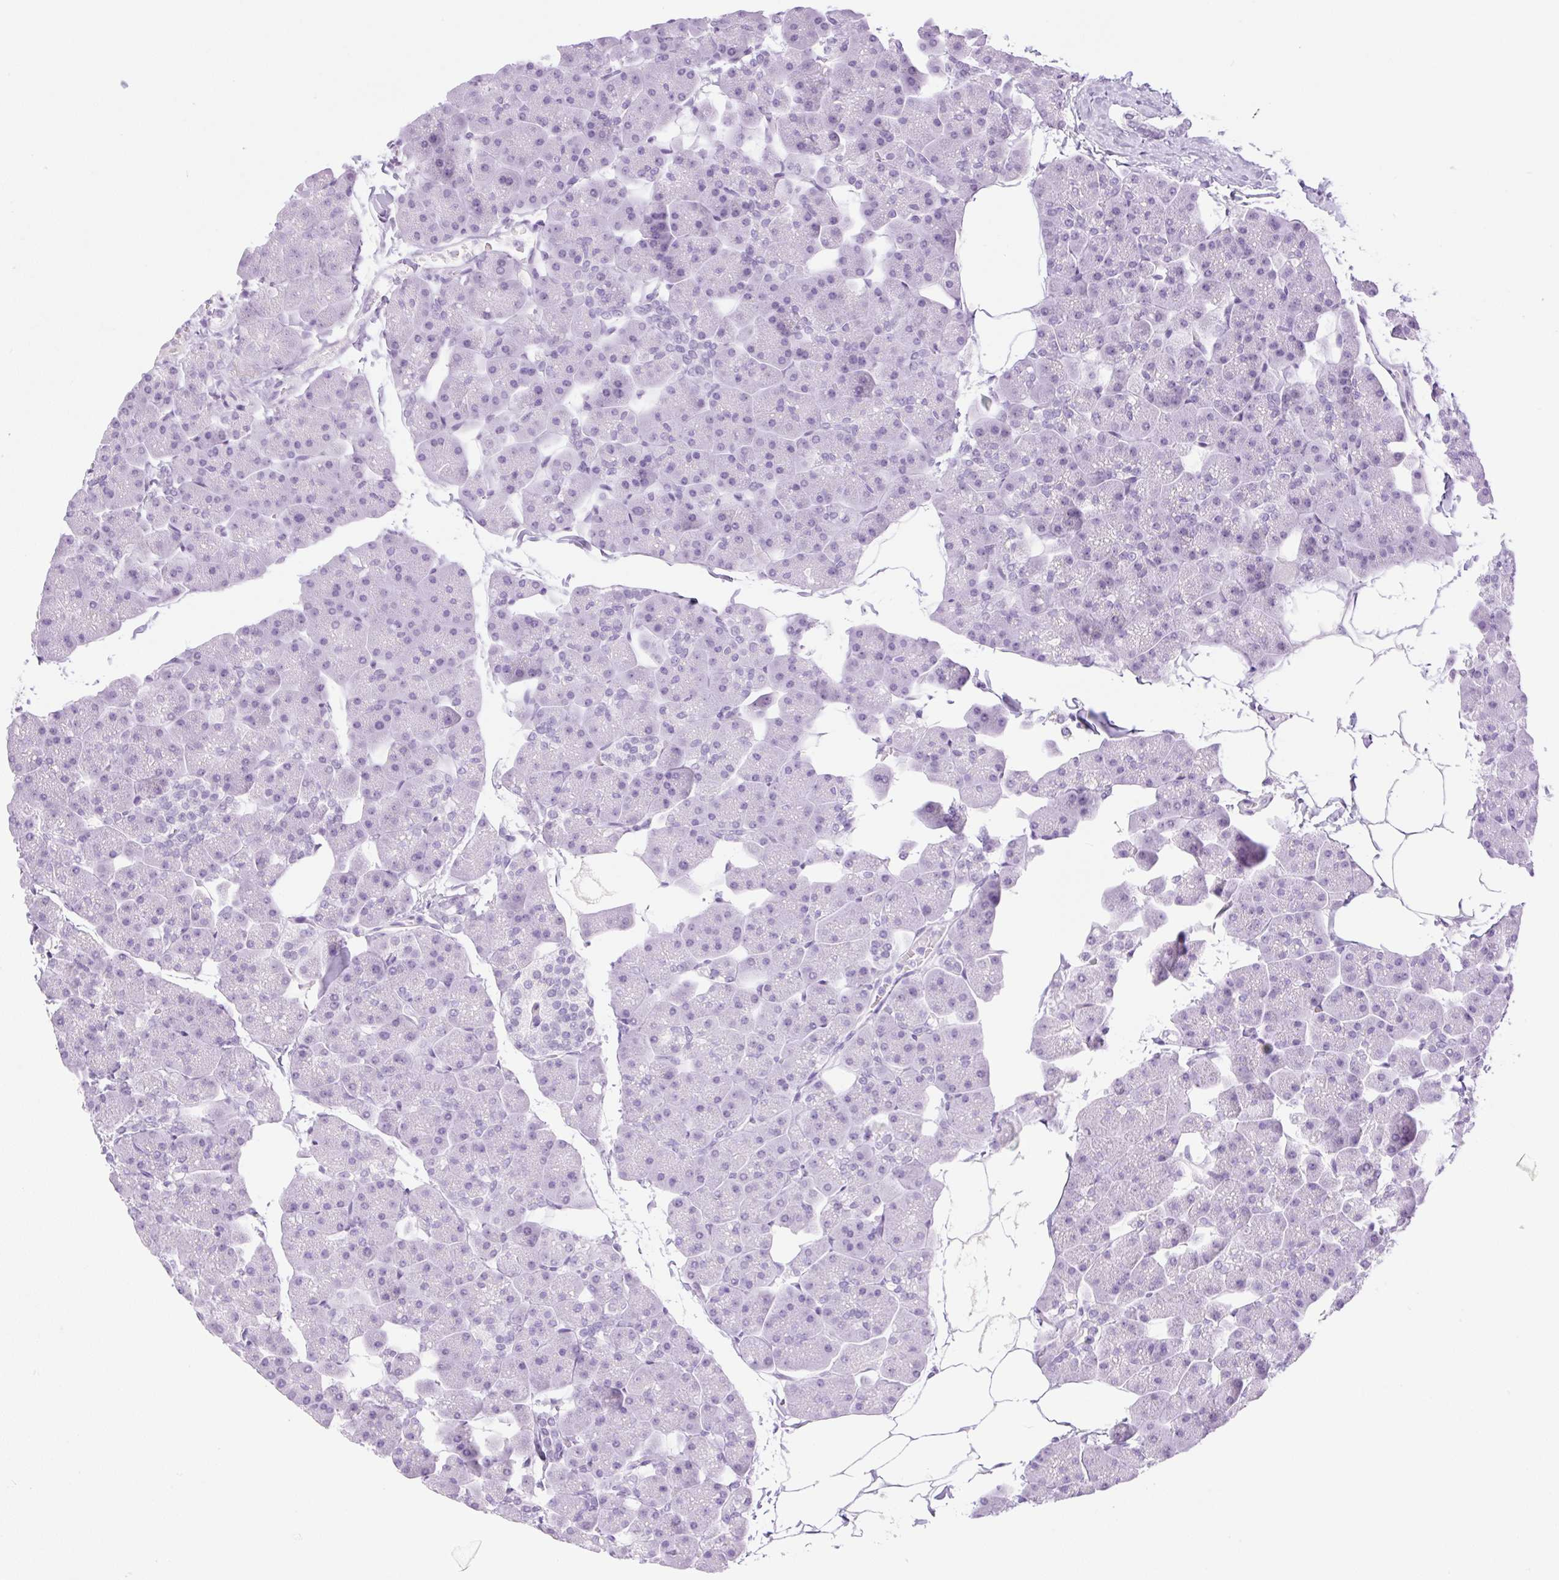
{"staining": {"intensity": "negative", "quantity": "none", "location": "none"}, "tissue": "pancreas", "cell_type": "Exocrine glandular cells", "image_type": "normal", "snomed": [{"axis": "morphology", "description": "Normal tissue, NOS"}, {"axis": "topography", "description": "Pancreas"}], "caption": "DAB (3,3'-diaminobenzidine) immunohistochemical staining of benign pancreas displays no significant staining in exocrine glandular cells. (IHC, brightfield microscopy, high magnification).", "gene": "SPRR4", "patient": {"sex": "male", "age": 35}}